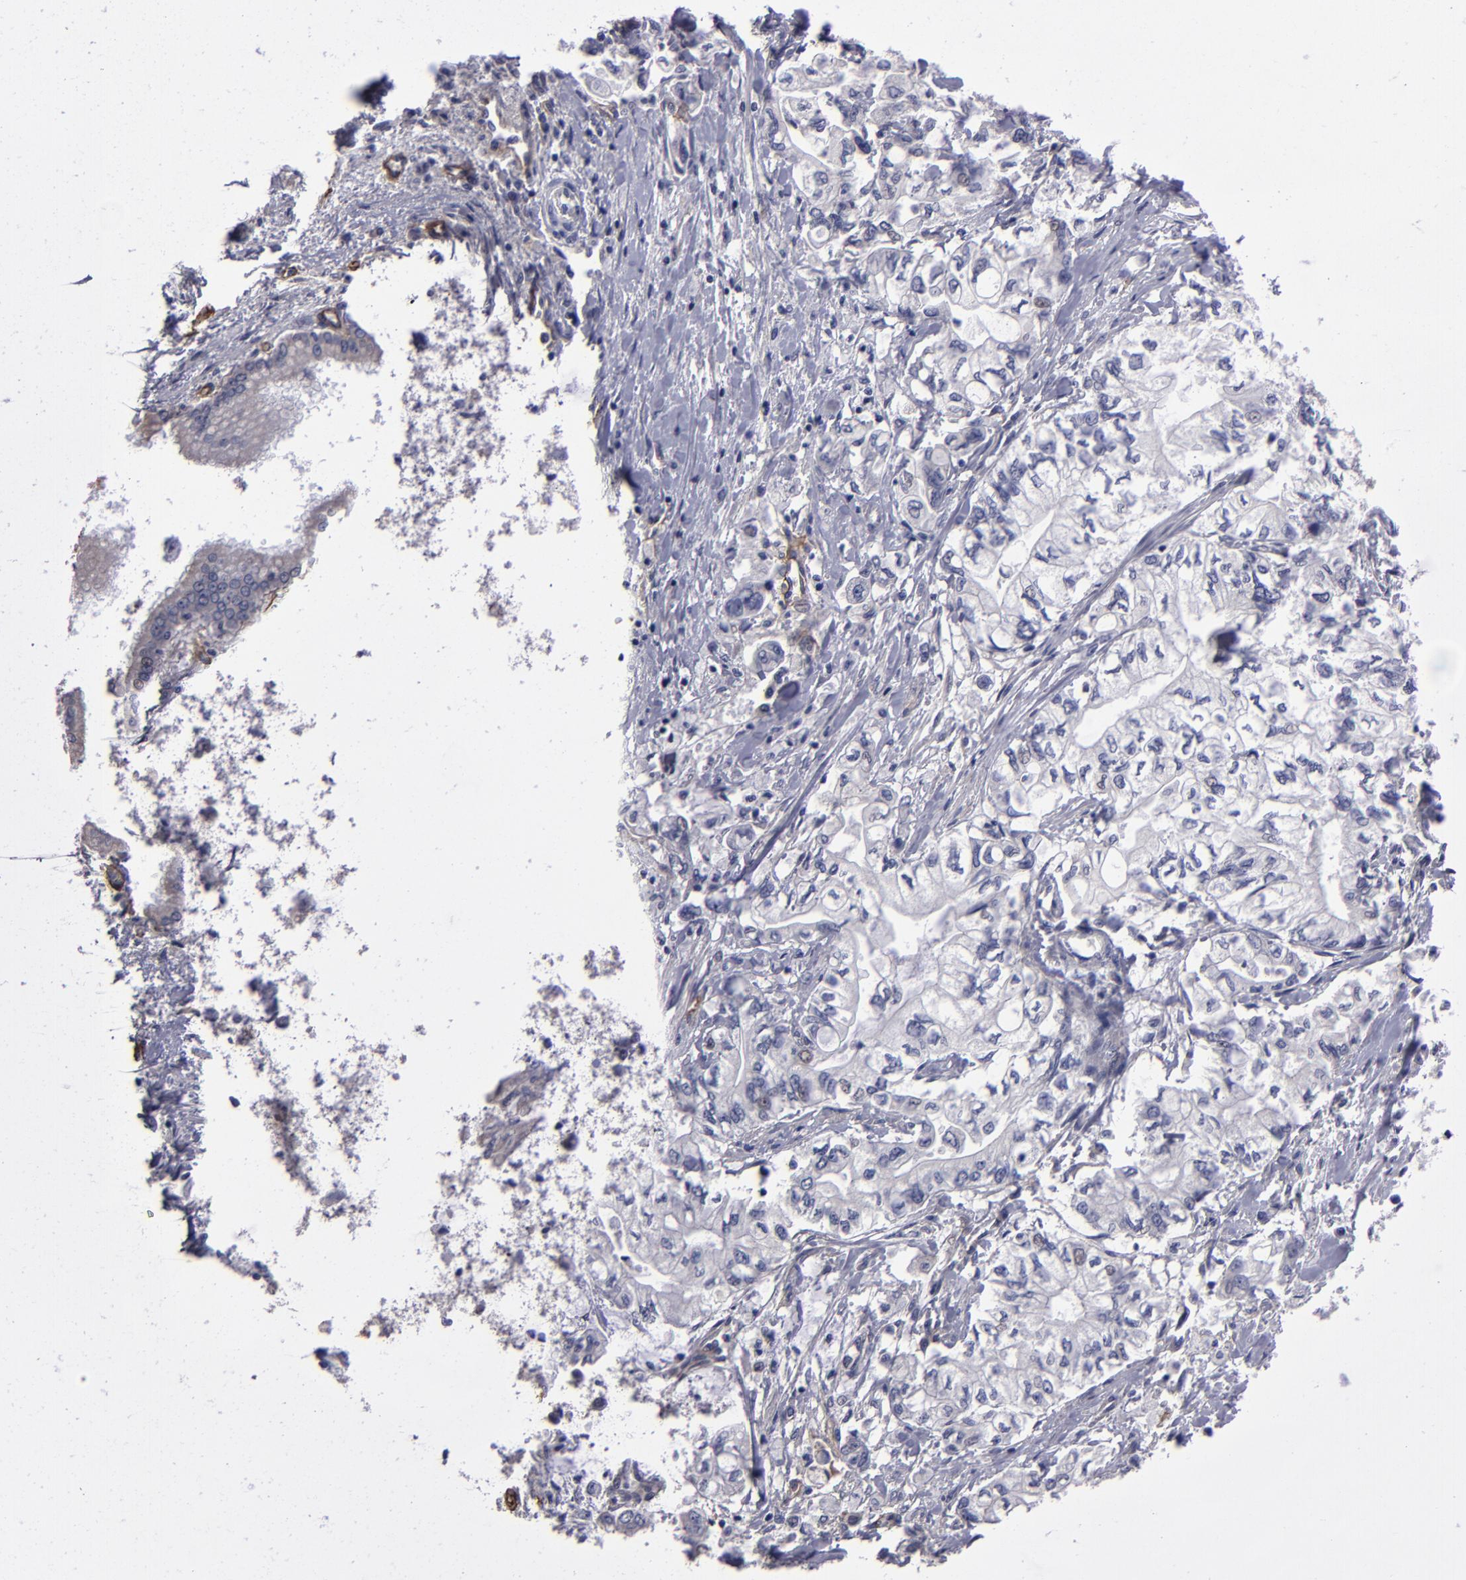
{"staining": {"intensity": "negative", "quantity": "none", "location": "none"}, "tissue": "pancreatic cancer", "cell_type": "Tumor cells", "image_type": "cancer", "snomed": [{"axis": "morphology", "description": "Adenocarcinoma, NOS"}, {"axis": "topography", "description": "Pancreas"}], "caption": "A photomicrograph of human pancreatic cancer is negative for staining in tumor cells.", "gene": "ZNF175", "patient": {"sex": "male", "age": 79}}